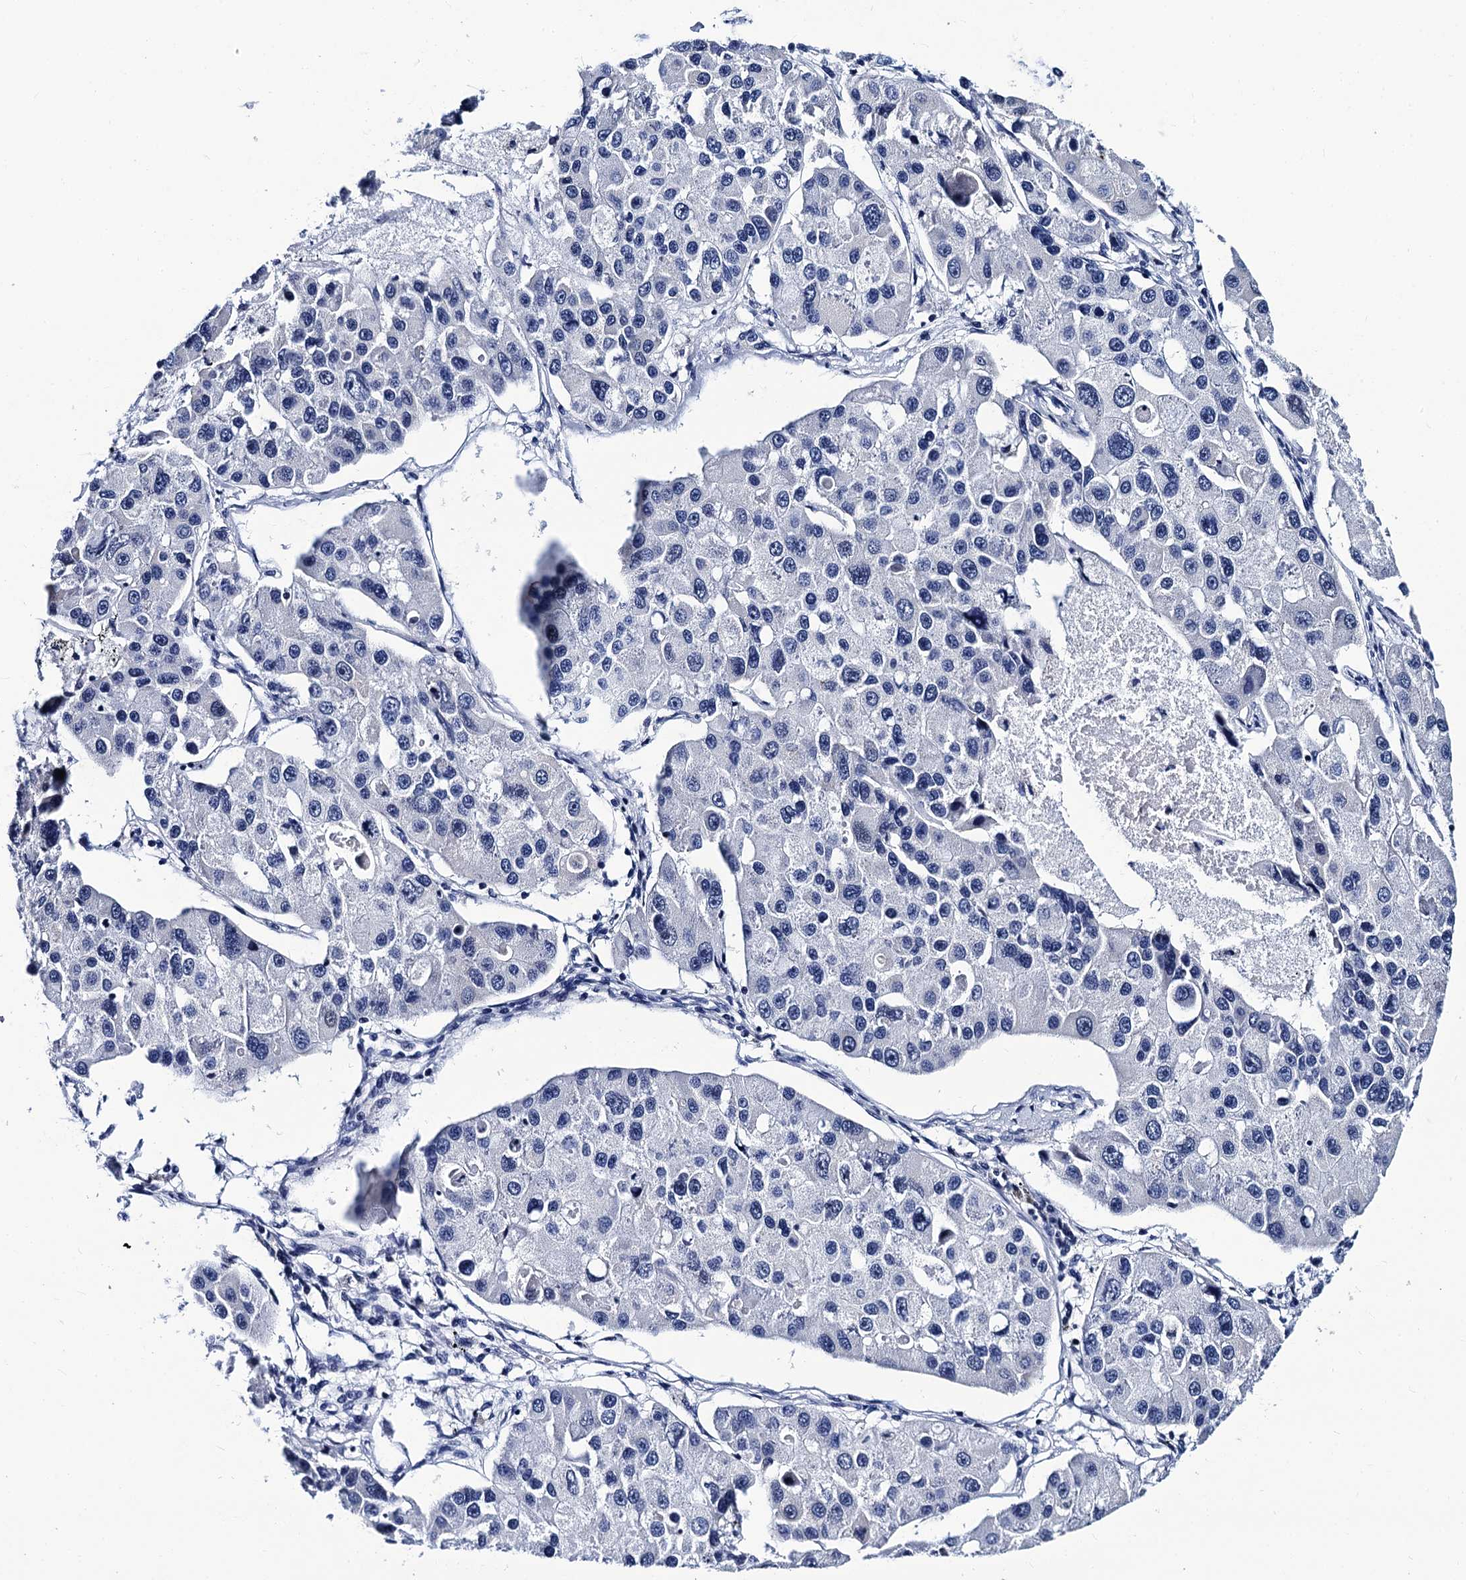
{"staining": {"intensity": "negative", "quantity": "none", "location": "none"}, "tissue": "lung cancer", "cell_type": "Tumor cells", "image_type": "cancer", "snomed": [{"axis": "morphology", "description": "Adenocarcinoma, NOS"}, {"axis": "topography", "description": "Lung"}], "caption": "Photomicrograph shows no significant protein positivity in tumor cells of lung adenocarcinoma. (DAB (3,3'-diaminobenzidine) IHC with hematoxylin counter stain).", "gene": "LRRC30", "patient": {"sex": "female", "age": 54}}